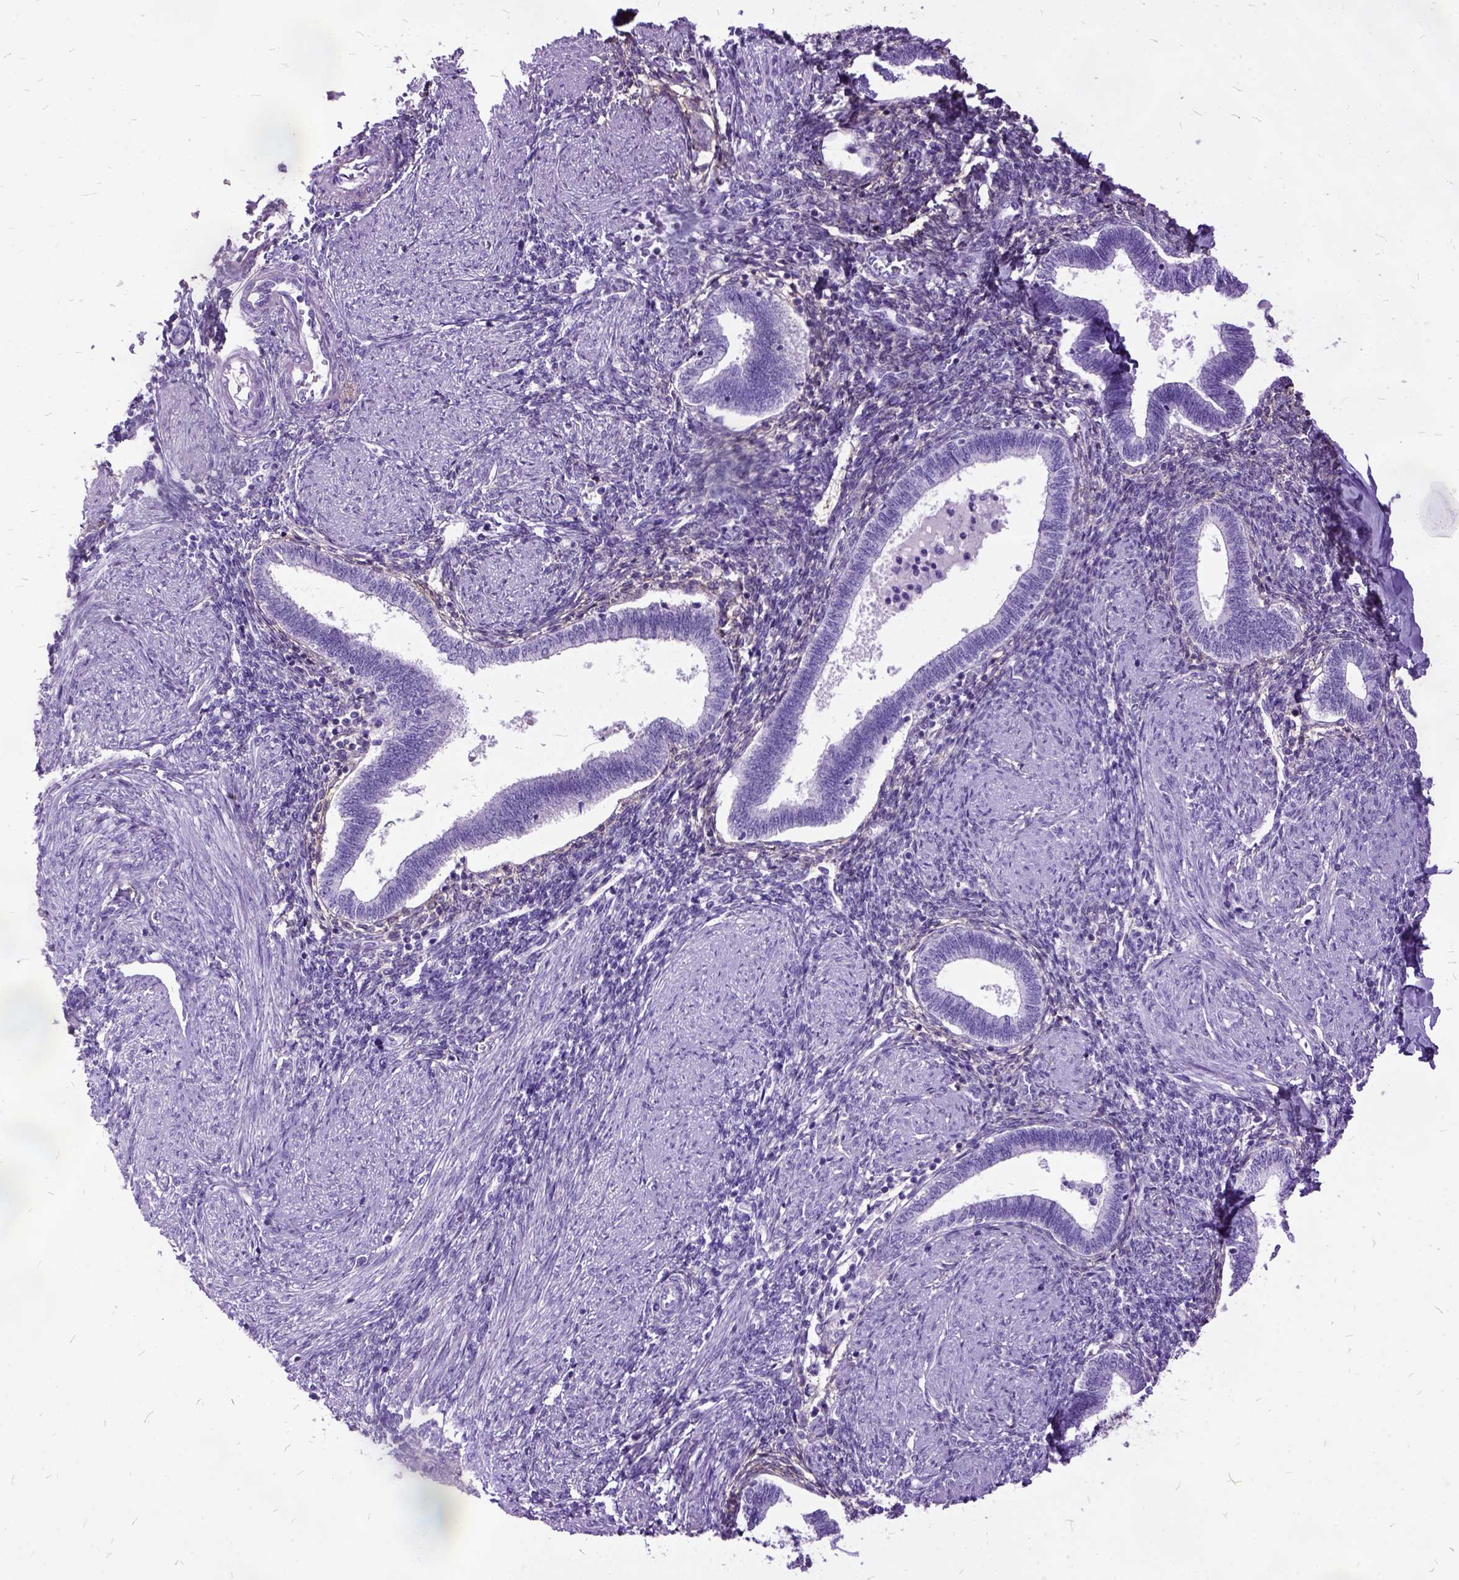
{"staining": {"intensity": "weak", "quantity": "<25%", "location": "cytoplasmic/membranous"}, "tissue": "endometrium", "cell_type": "Cells in endometrial stroma", "image_type": "normal", "snomed": [{"axis": "morphology", "description": "Normal tissue, NOS"}, {"axis": "topography", "description": "Endometrium"}], "caption": "This micrograph is of benign endometrium stained with immunohistochemistry (IHC) to label a protein in brown with the nuclei are counter-stained blue. There is no positivity in cells in endometrial stroma.", "gene": "MME", "patient": {"sex": "female", "age": 42}}